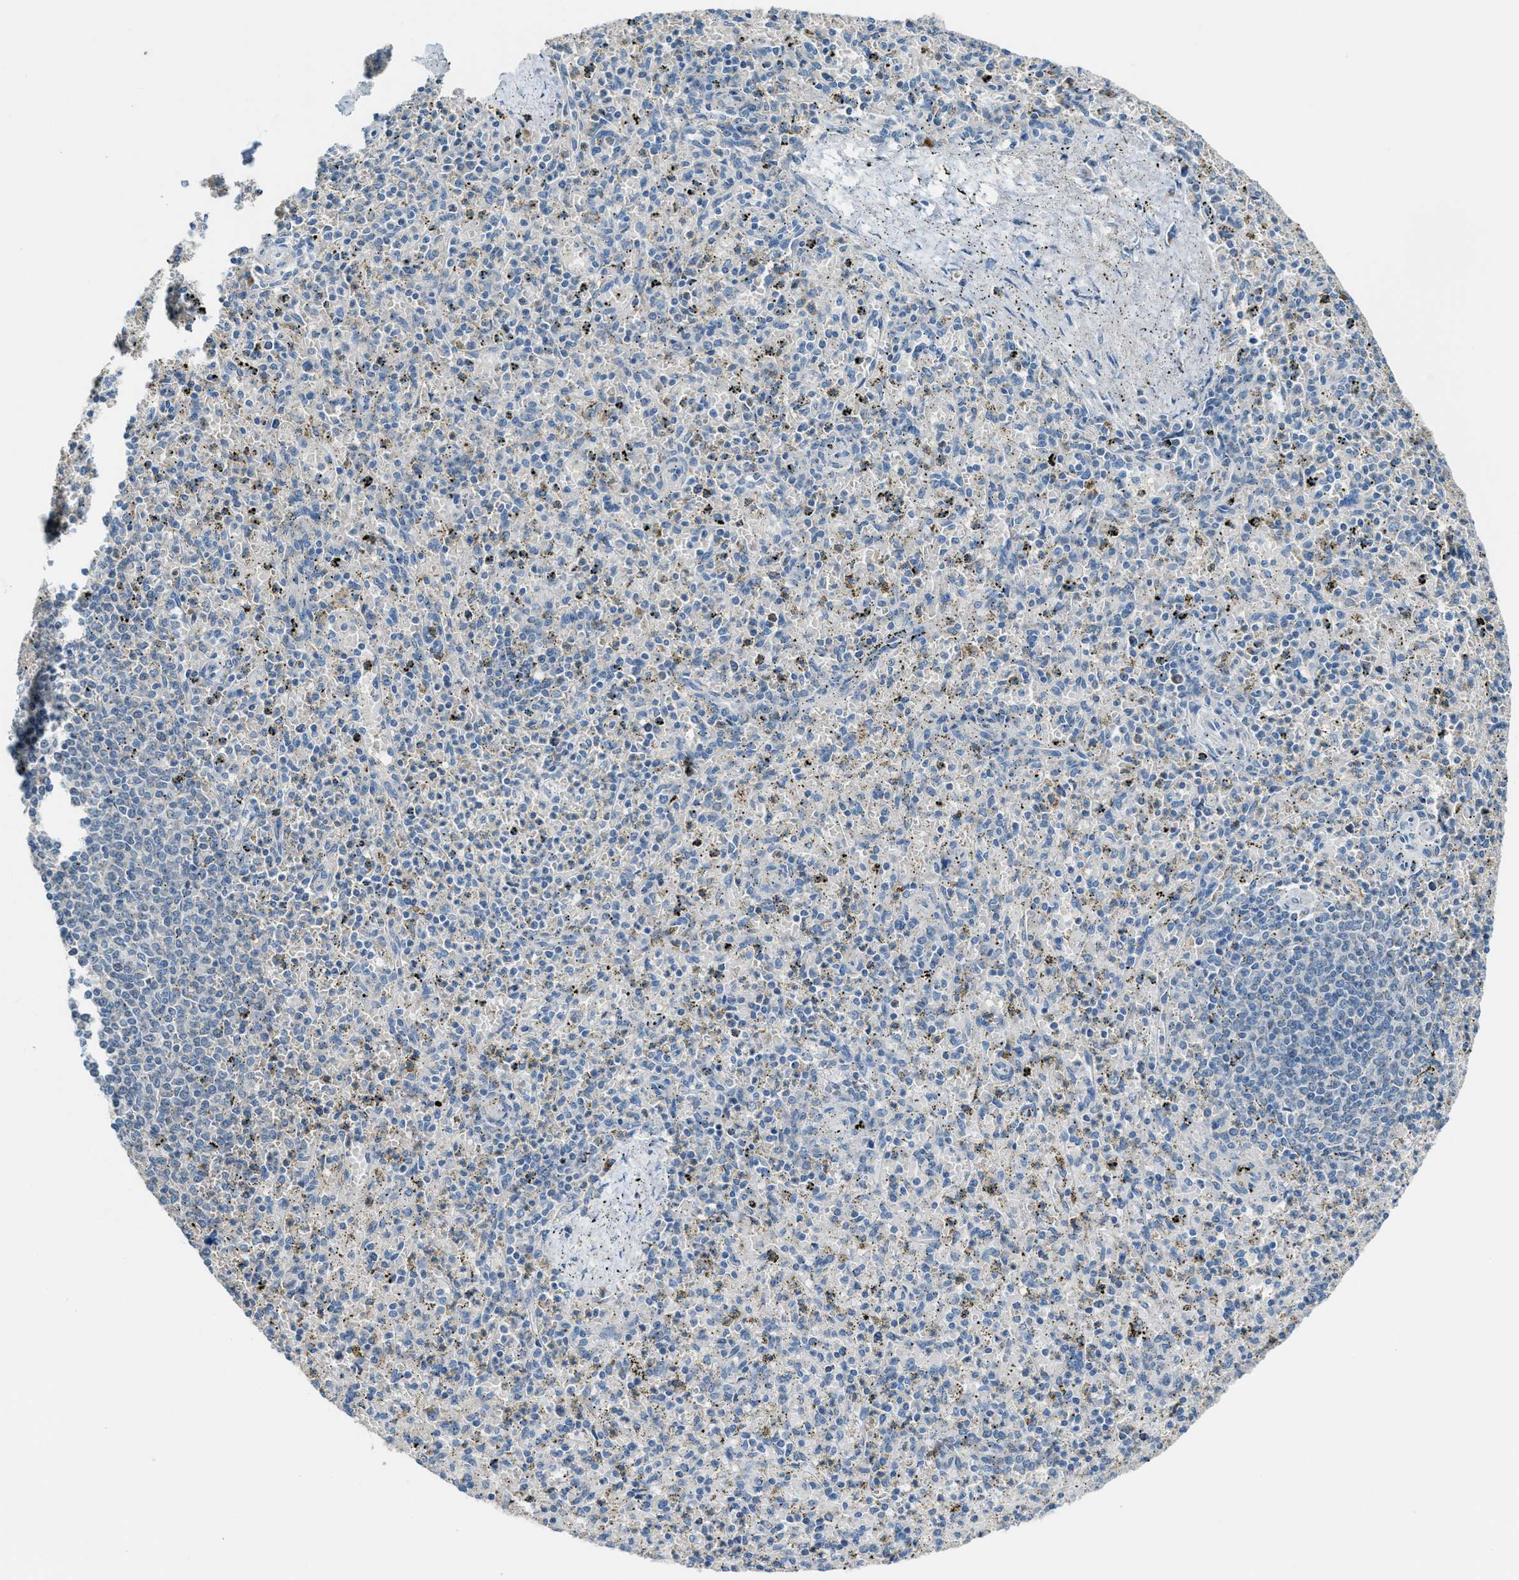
{"staining": {"intensity": "weak", "quantity": "<25%", "location": "cytoplasmic/membranous"}, "tissue": "spleen", "cell_type": "Cells in red pulp", "image_type": "normal", "snomed": [{"axis": "morphology", "description": "Normal tissue, NOS"}, {"axis": "topography", "description": "Spleen"}], "caption": "Human spleen stained for a protein using immunohistochemistry (IHC) shows no staining in cells in red pulp.", "gene": "CDON", "patient": {"sex": "male", "age": 72}}